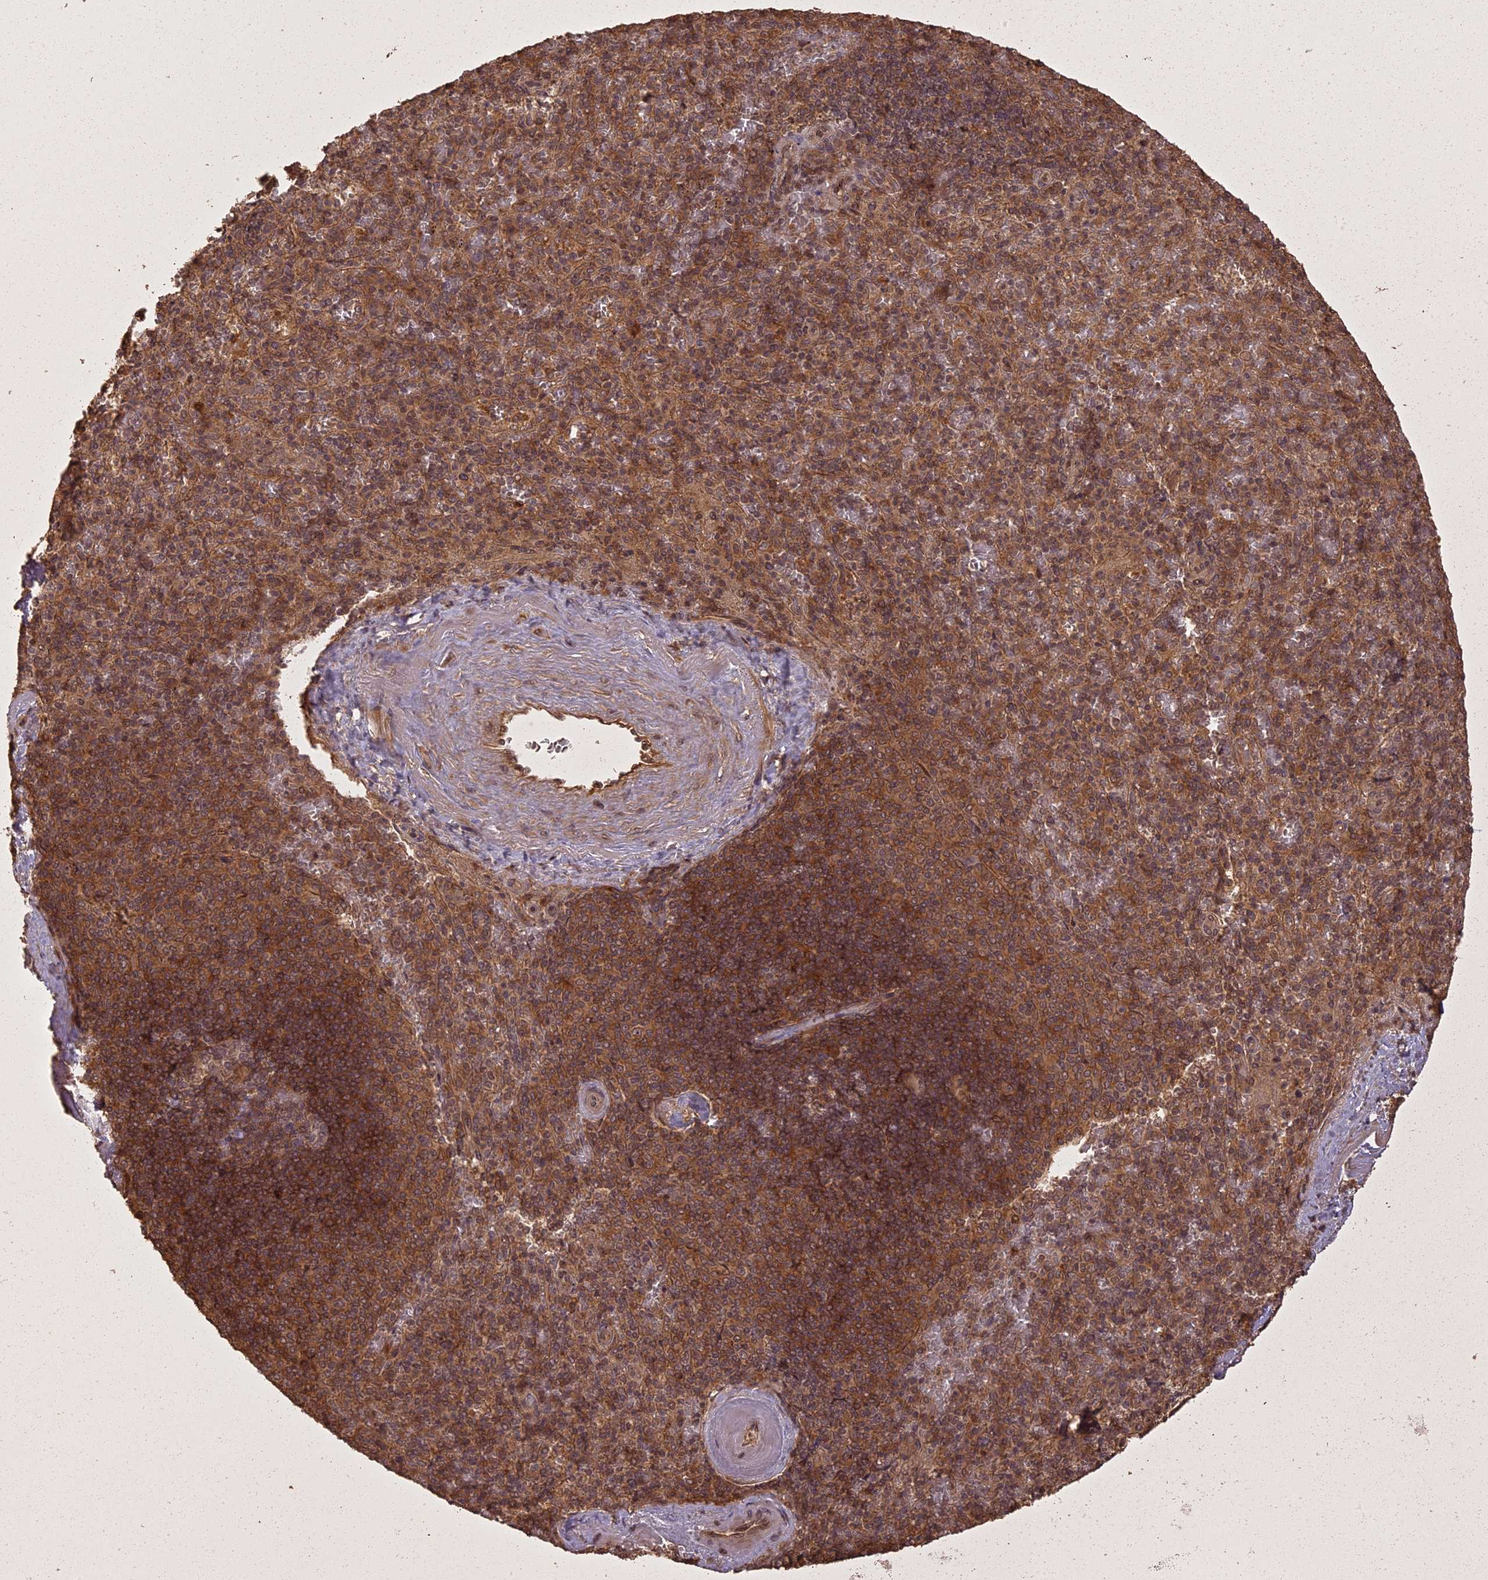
{"staining": {"intensity": "moderate", "quantity": "25%-75%", "location": "cytoplasmic/membranous"}, "tissue": "spleen", "cell_type": "Cells in red pulp", "image_type": "normal", "snomed": [{"axis": "morphology", "description": "Normal tissue, NOS"}, {"axis": "topography", "description": "Spleen"}], "caption": "Cells in red pulp display medium levels of moderate cytoplasmic/membranous expression in approximately 25%-75% of cells in unremarkable human spleen. (DAB (3,3'-diaminobenzidine) IHC with brightfield microscopy, high magnification).", "gene": "LIN37", "patient": {"sex": "male", "age": 82}}